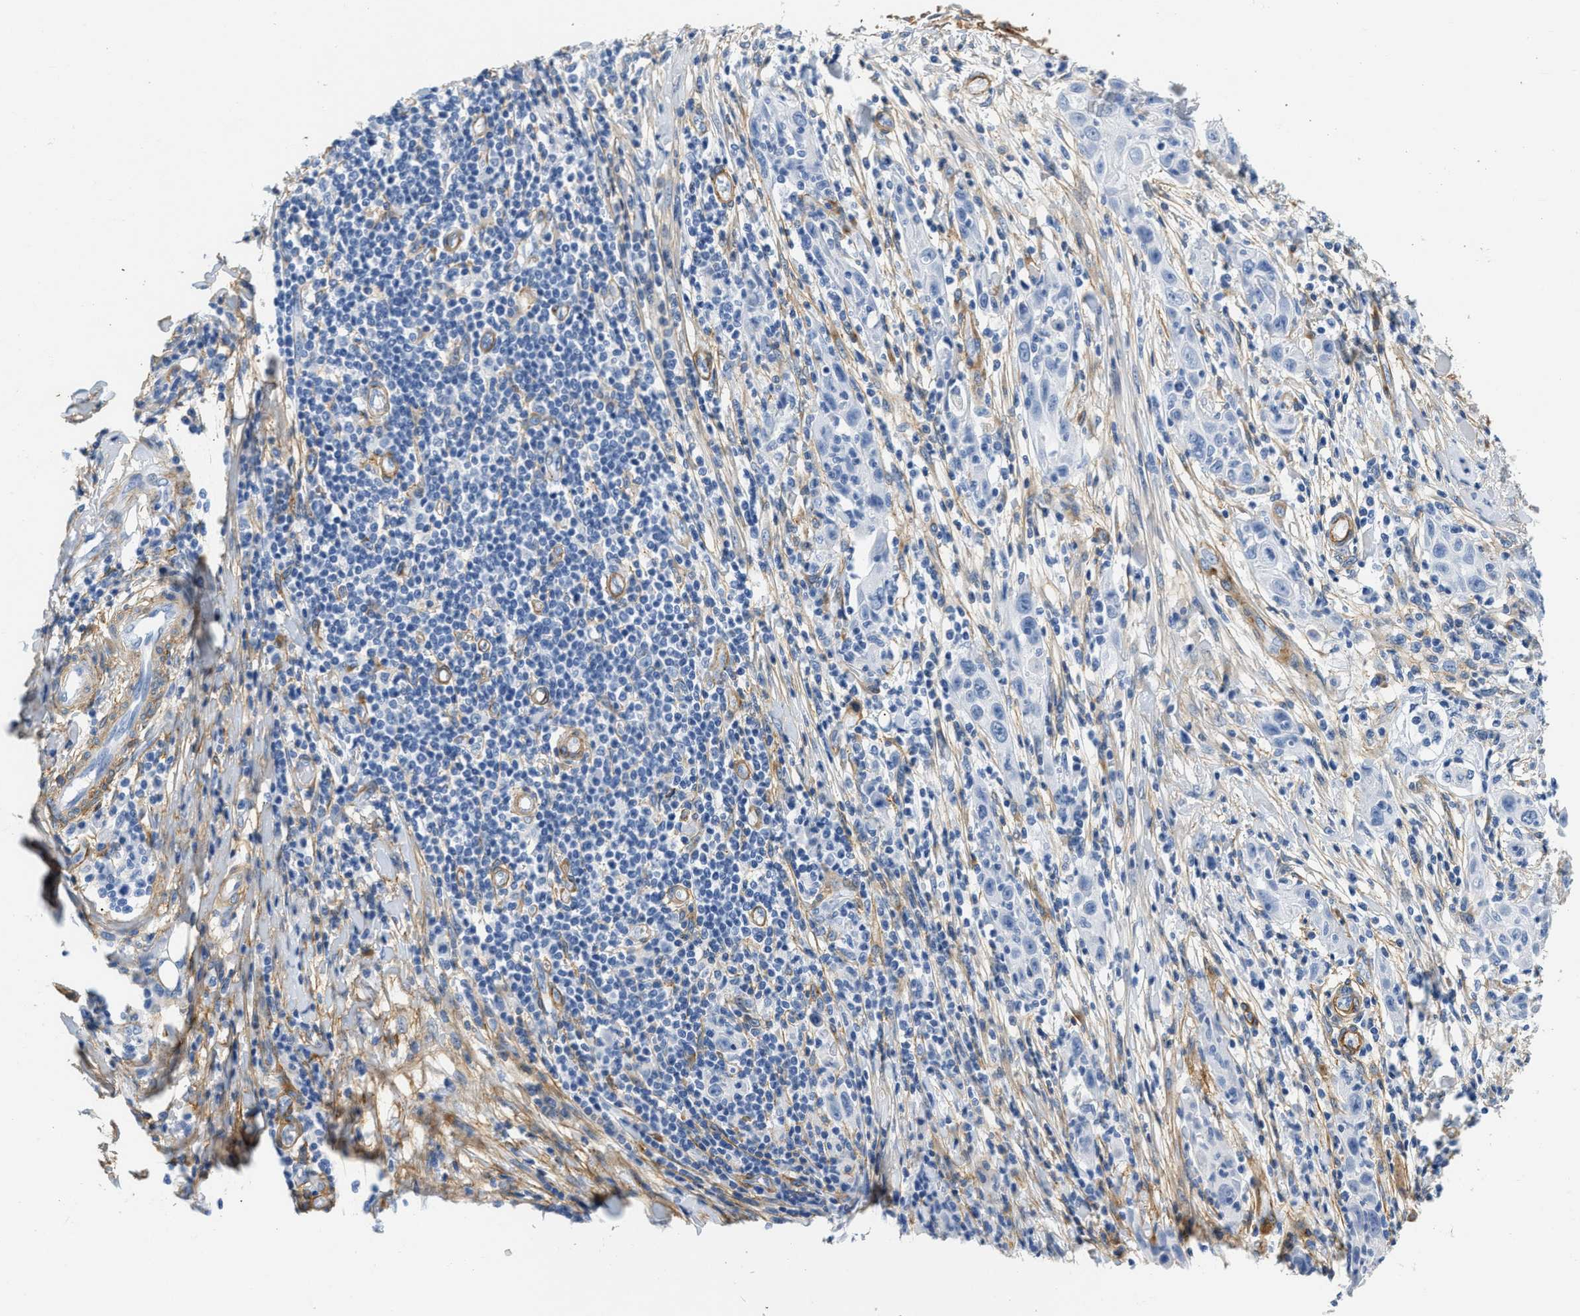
{"staining": {"intensity": "negative", "quantity": "none", "location": "none"}, "tissue": "skin cancer", "cell_type": "Tumor cells", "image_type": "cancer", "snomed": [{"axis": "morphology", "description": "Squamous cell carcinoma, NOS"}, {"axis": "topography", "description": "Skin"}], "caption": "Immunohistochemical staining of human squamous cell carcinoma (skin) exhibits no significant staining in tumor cells.", "gene": "PDGFRB", "patient": {"sex": "female", "age": 88}}